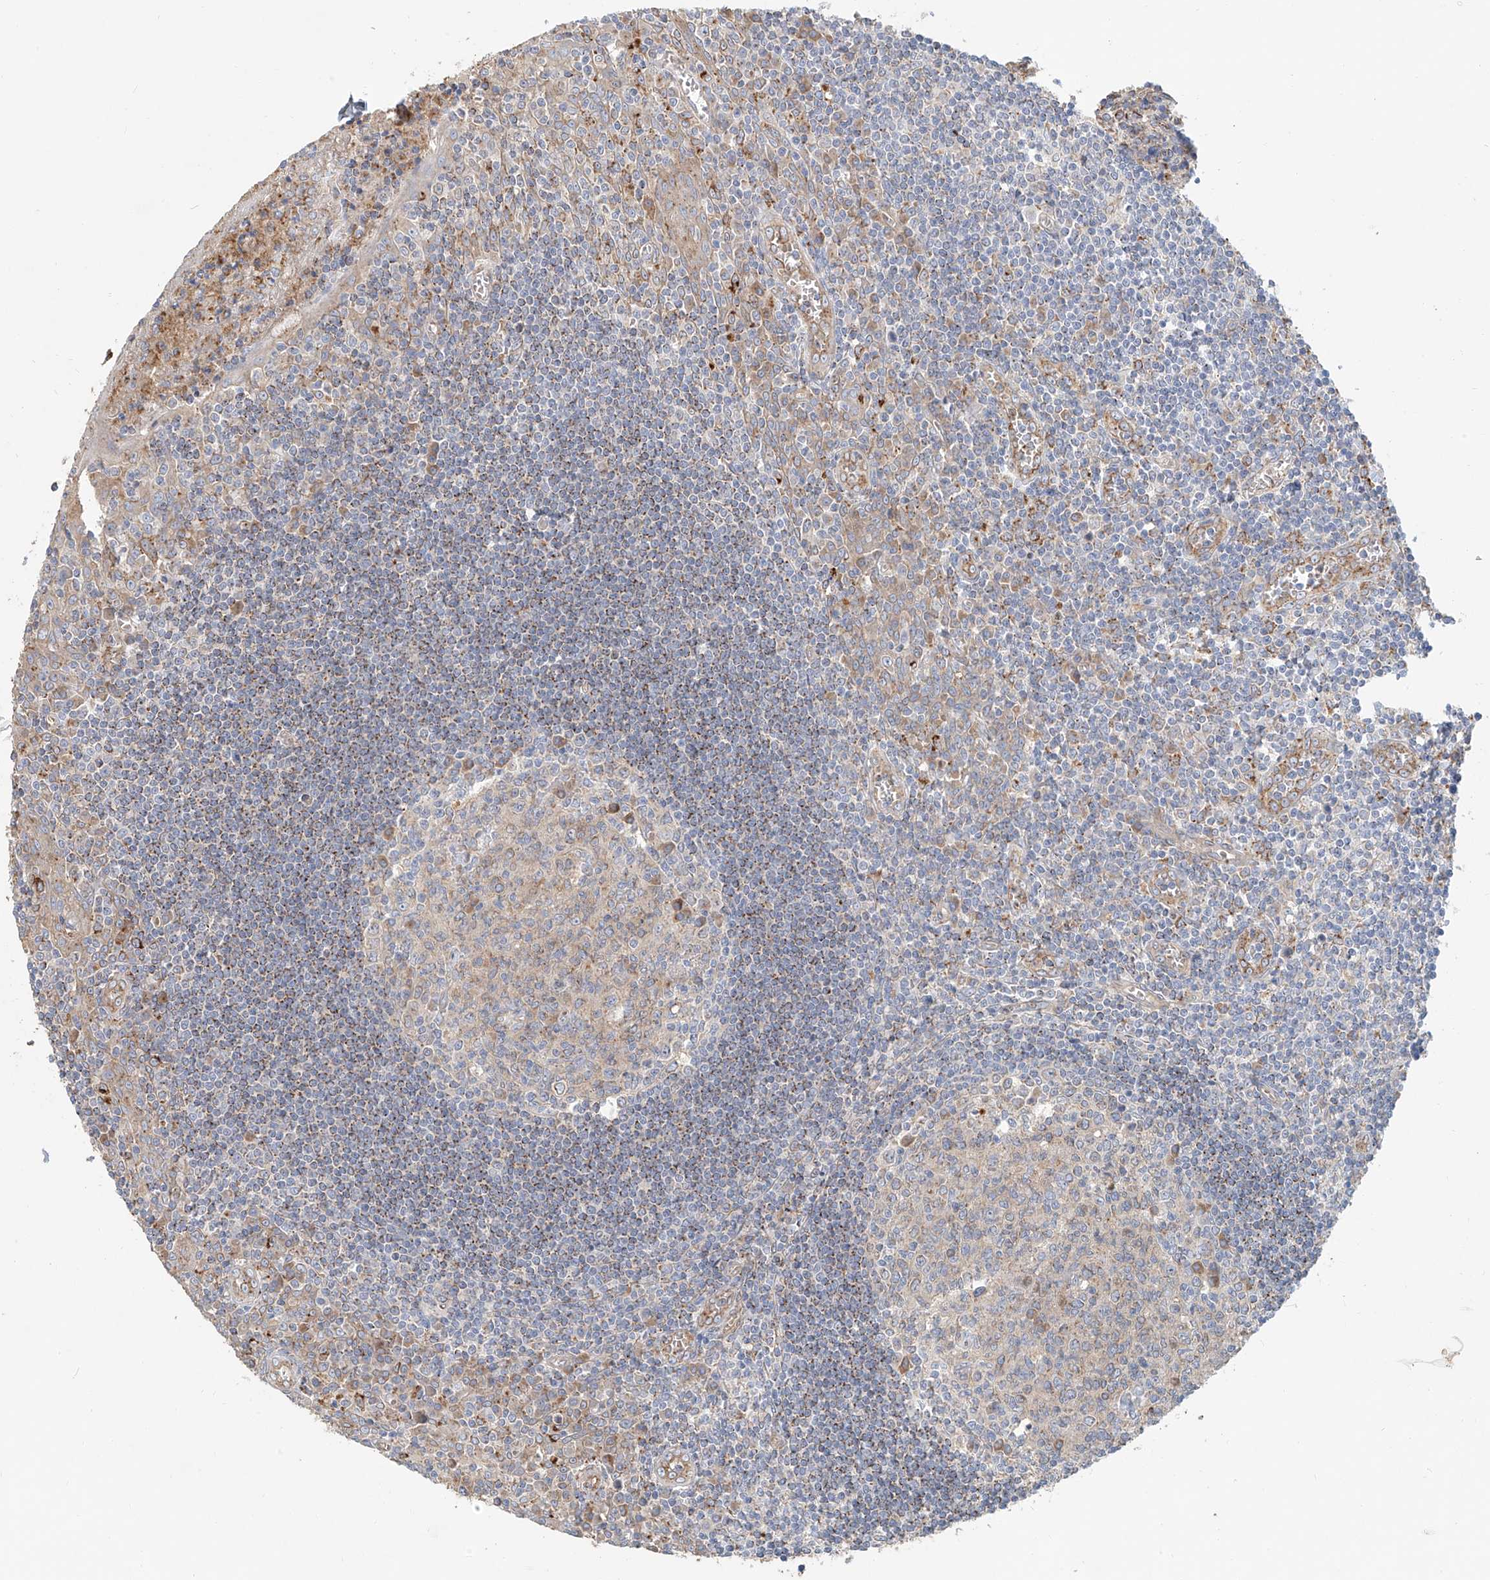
{"staining": {"intensity": "weak", "quantity": "25%-75%", "location": "cytoplasmic/membranous"}, "tissue": "tonsil", "cell_type": "Germinal center cells", "image_type": "normal", "snomed": [{"axis": "morphology", "description": "Normal tissue, NOS"}, {"axis": "topography", "description": "Tonsil"}], "caption": "Protein staining by IHC reveals weak cytoplasmic/membranous staining in approximately 25%-75% of germinal center cells in benign tonsil.", "gene": "HGSNAT", "patient": {"sex": "male", "age": 27}}